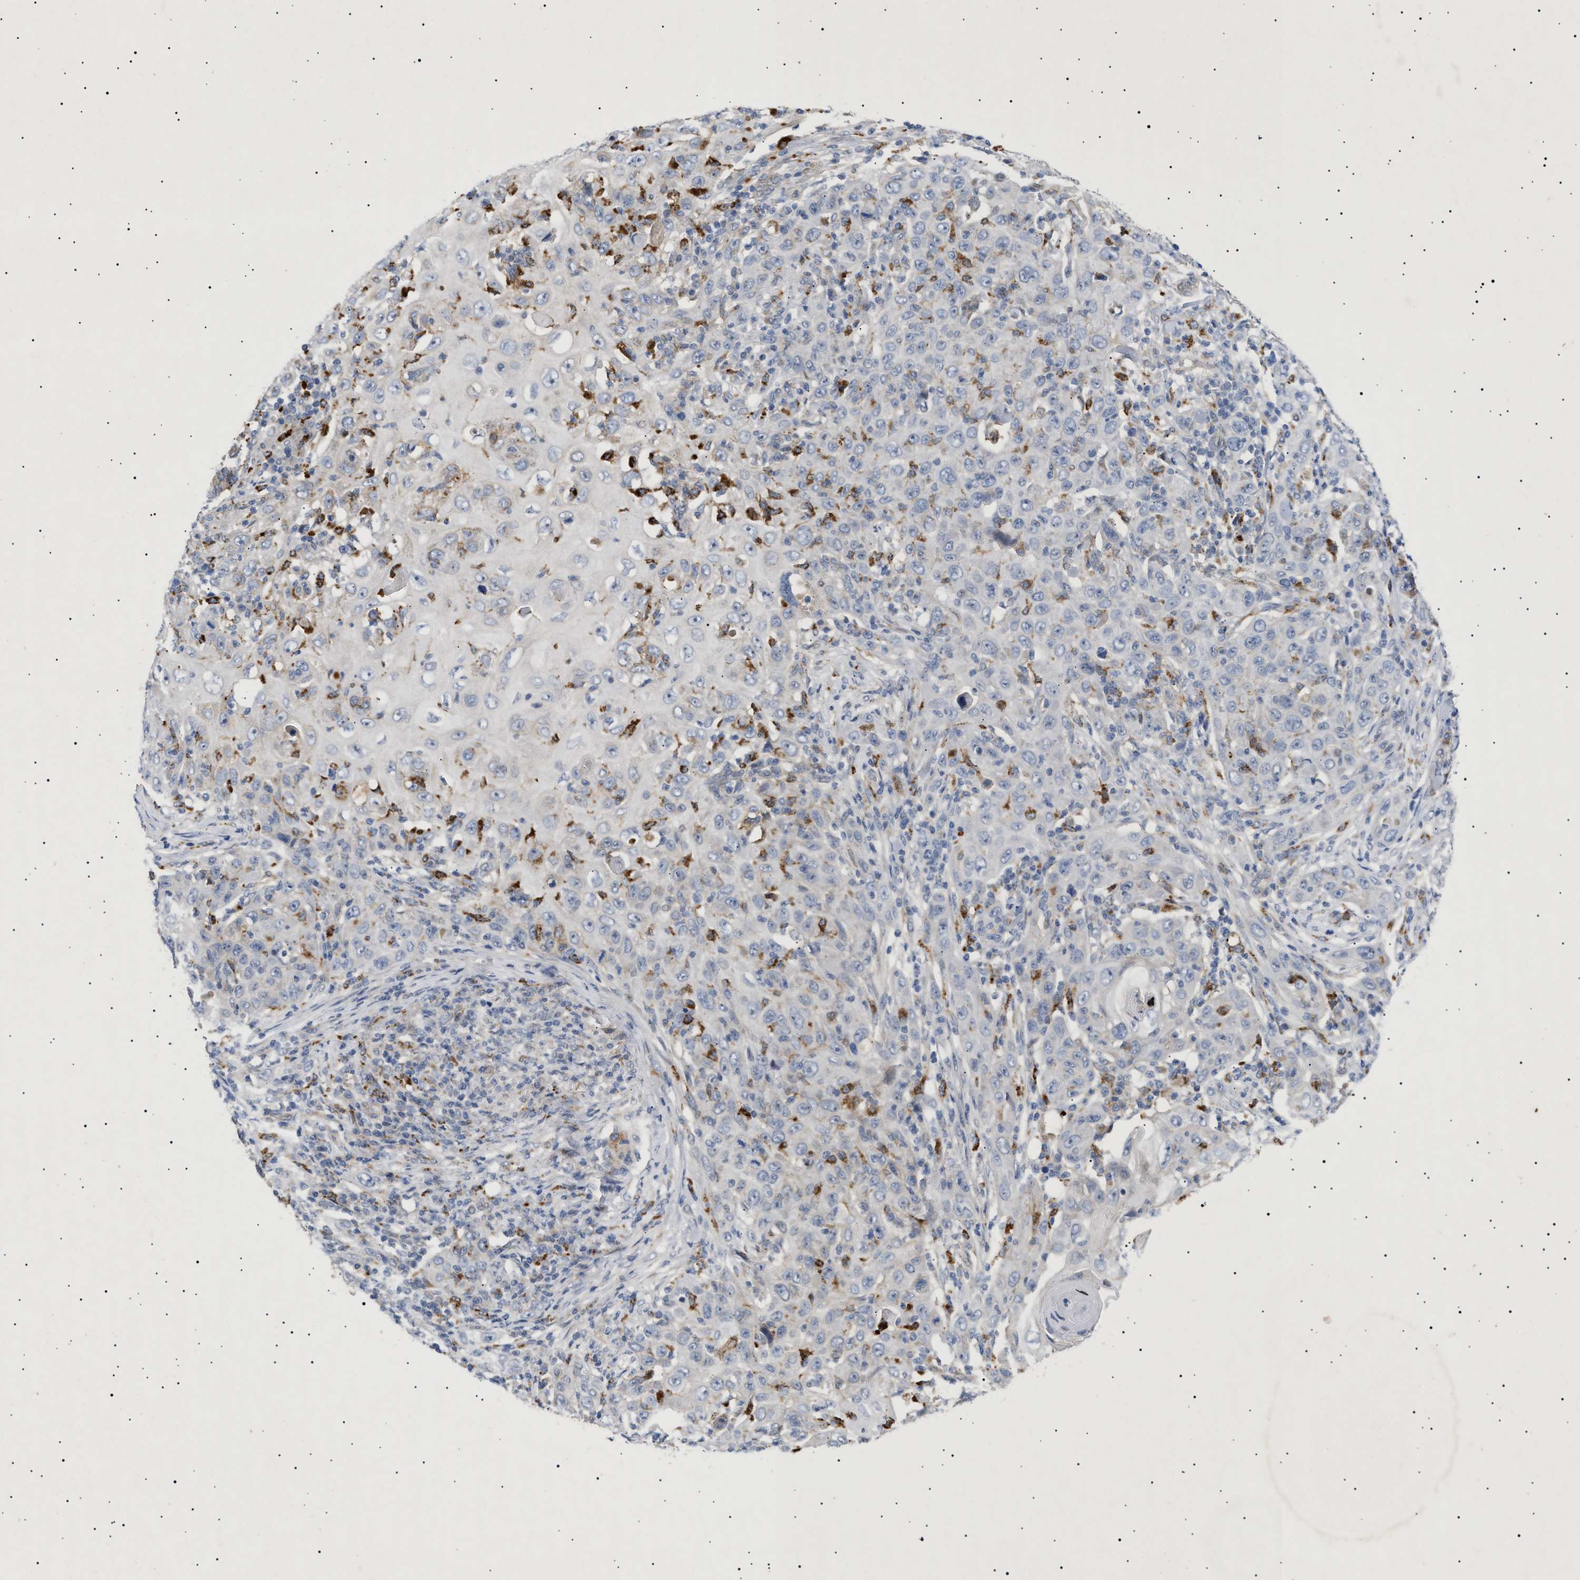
{"staining": {"intensity": "negative", "quantity": "none", "location": "none"}, "tissue": "skin cancer", "cell_type": "Tumor cells", "image_type": "cancer", "snomed": [{"axis": "morphology", "description": "Squamous cell carcinoma, NOS"}, {"axis": "topography", "description": "Skin"}], "caption": "This is a micrograph of IHC staining of skin cancer, which shows no expression in tumor cells.", "gene": "SIRT5", "patient": {"sex": "female", "age": 88}}